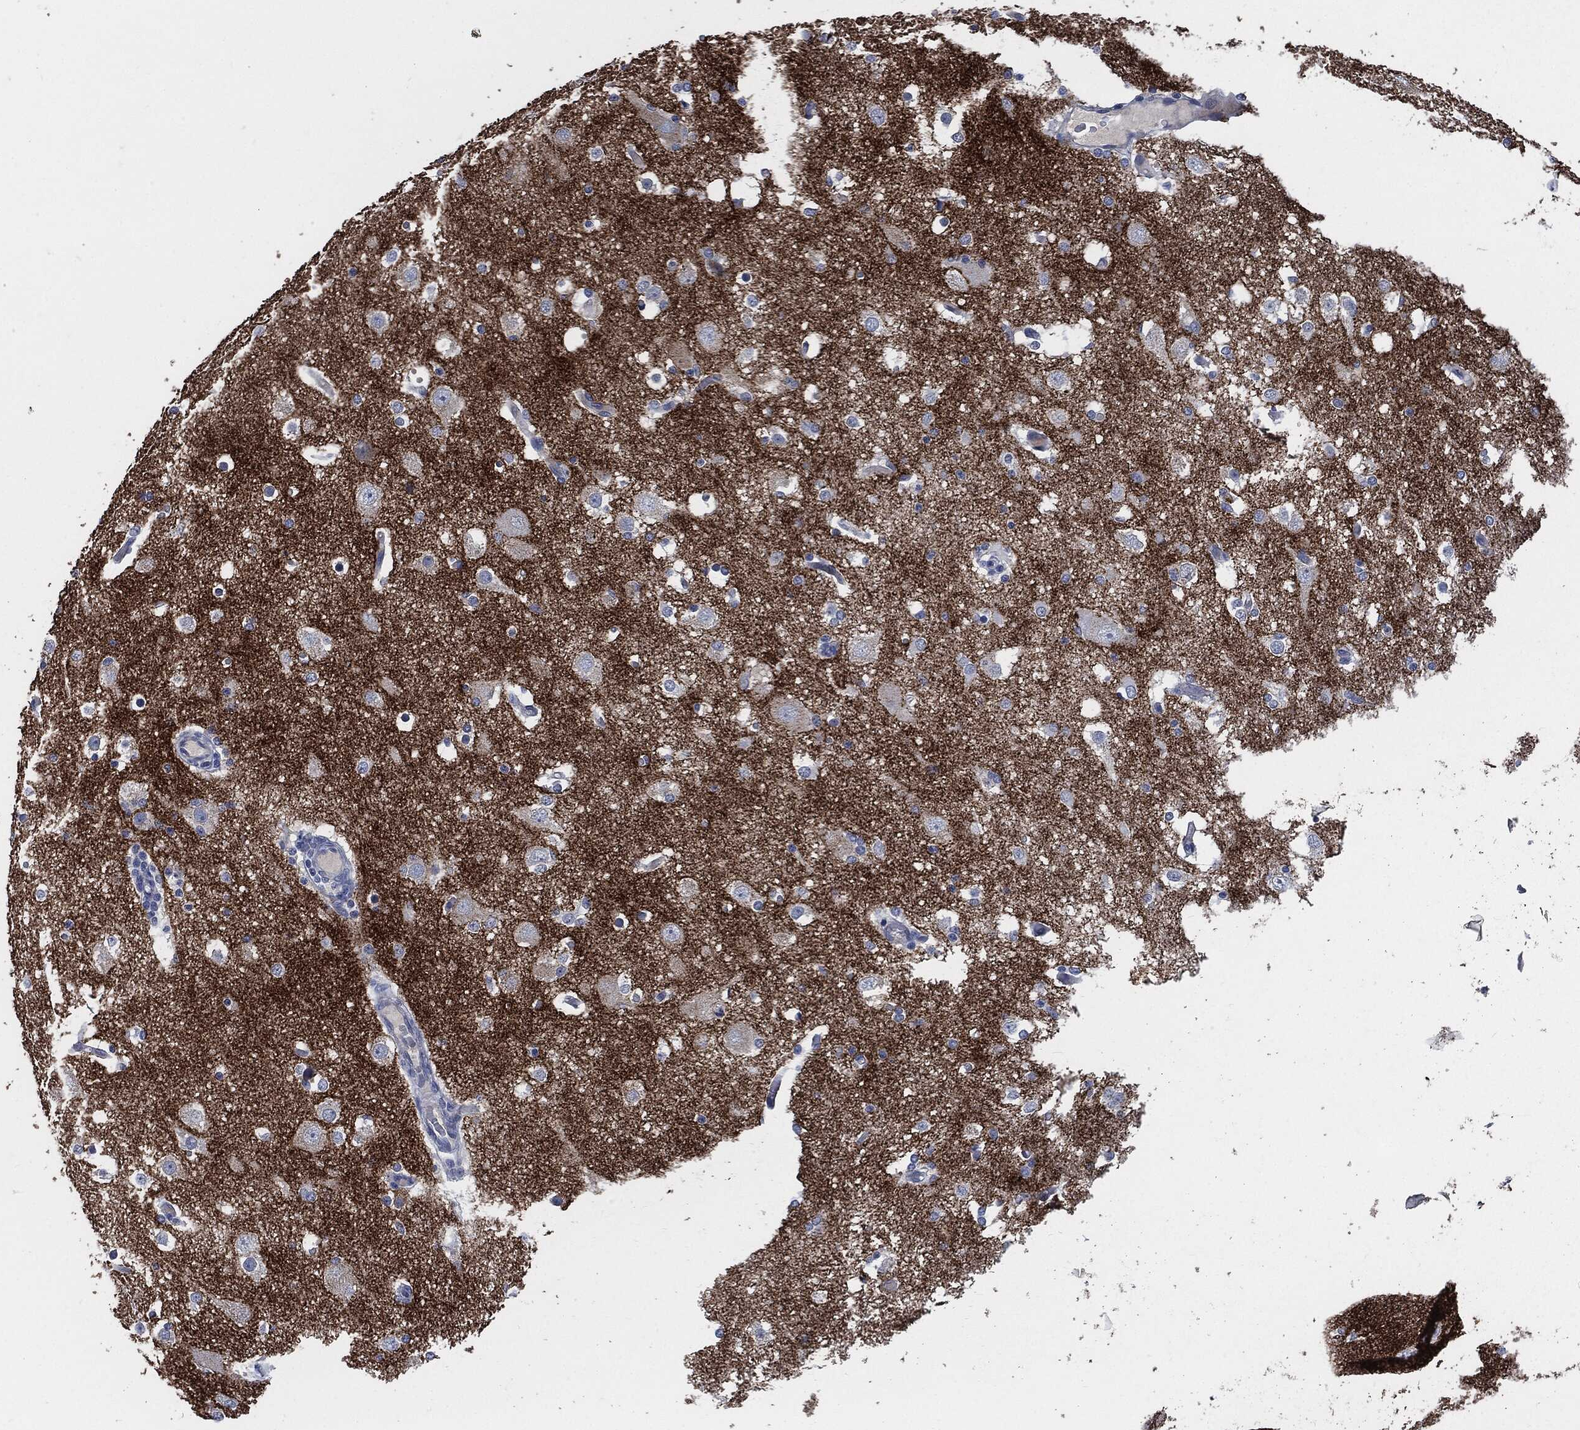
{"staining": {"intensity": "negative", "quantity": "none", "location": "none"}, "tissue": "cerebral cortex", "cell_type": "Endothelial cells", "image_type": "normal", "snomed": [{"axis": "morphology", "description": "Normal tissue, NOS"}, {"axis": "morphology", "description": "Inflammation, NOS"}, {"axis": "topography", "description": "Cerebral cortex"}], "caption": "The histopathology image displays no staining of endothelial cells in unremarkable cerebral cortex. (DAB (3,3'-diaminobenzidine) IHC with hematoxylin counter stain).", "gene": "CD27", "patient": {"sex": "male", "age": 6}}